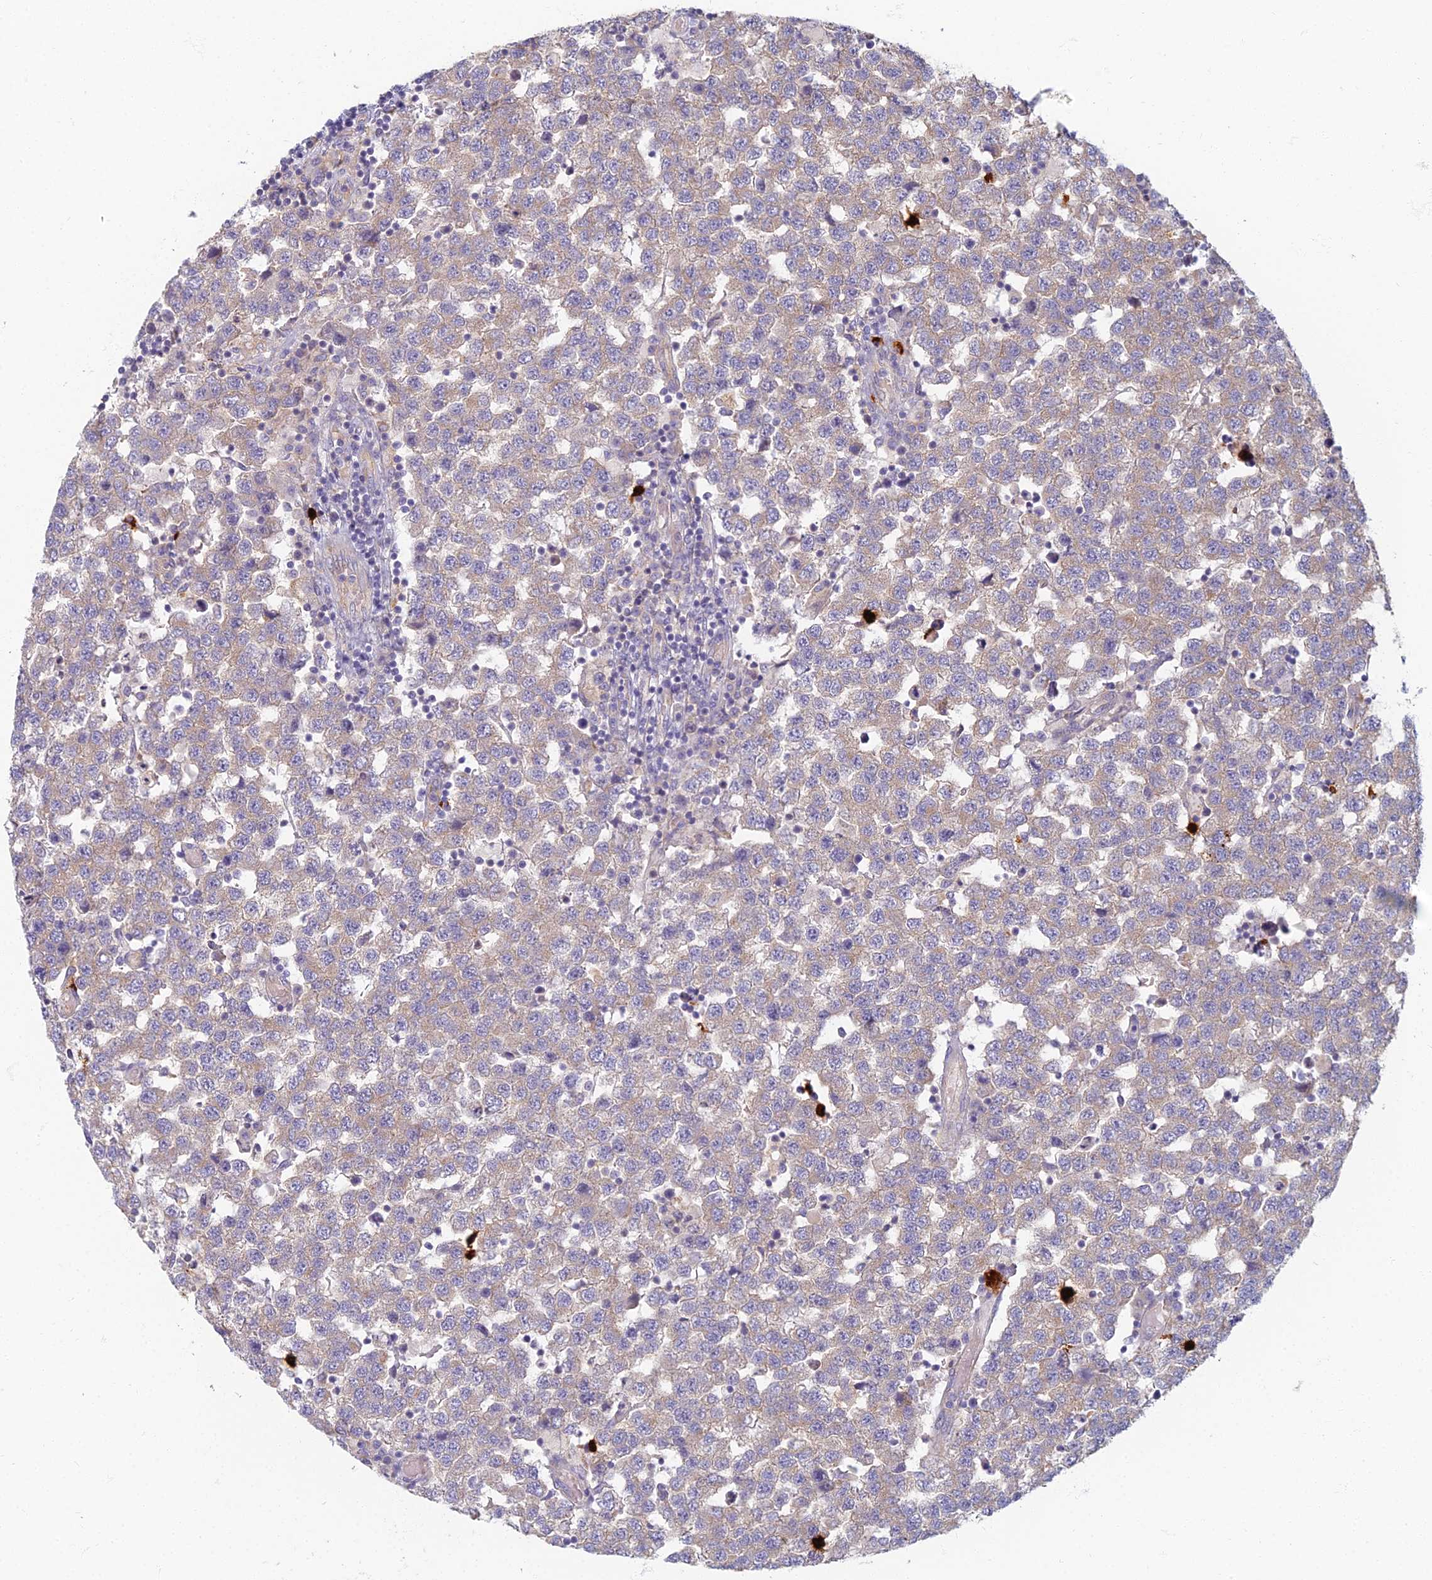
{"staining": {"intensity": "weak", "quantity": "25%-75%", "location": "cytoplasmic/membranous"}, "tissue": "testis cancer", "cell_type": "Tumor cells", "image_type": "cancer", "snomed": [{"axis": "morphology", "description": "Seminoma, NOS"}, {"axis": "topography", "description": "Testis"}], "caption": "Seminoma (testis) tissue exhibits weak cytoplasmic/membranous expression in approximately 25%-75% of tumor cells, visualized by immunohistochemistry.", "gene": "PROX2", "patient": {"sex": "male", "age": 34}}